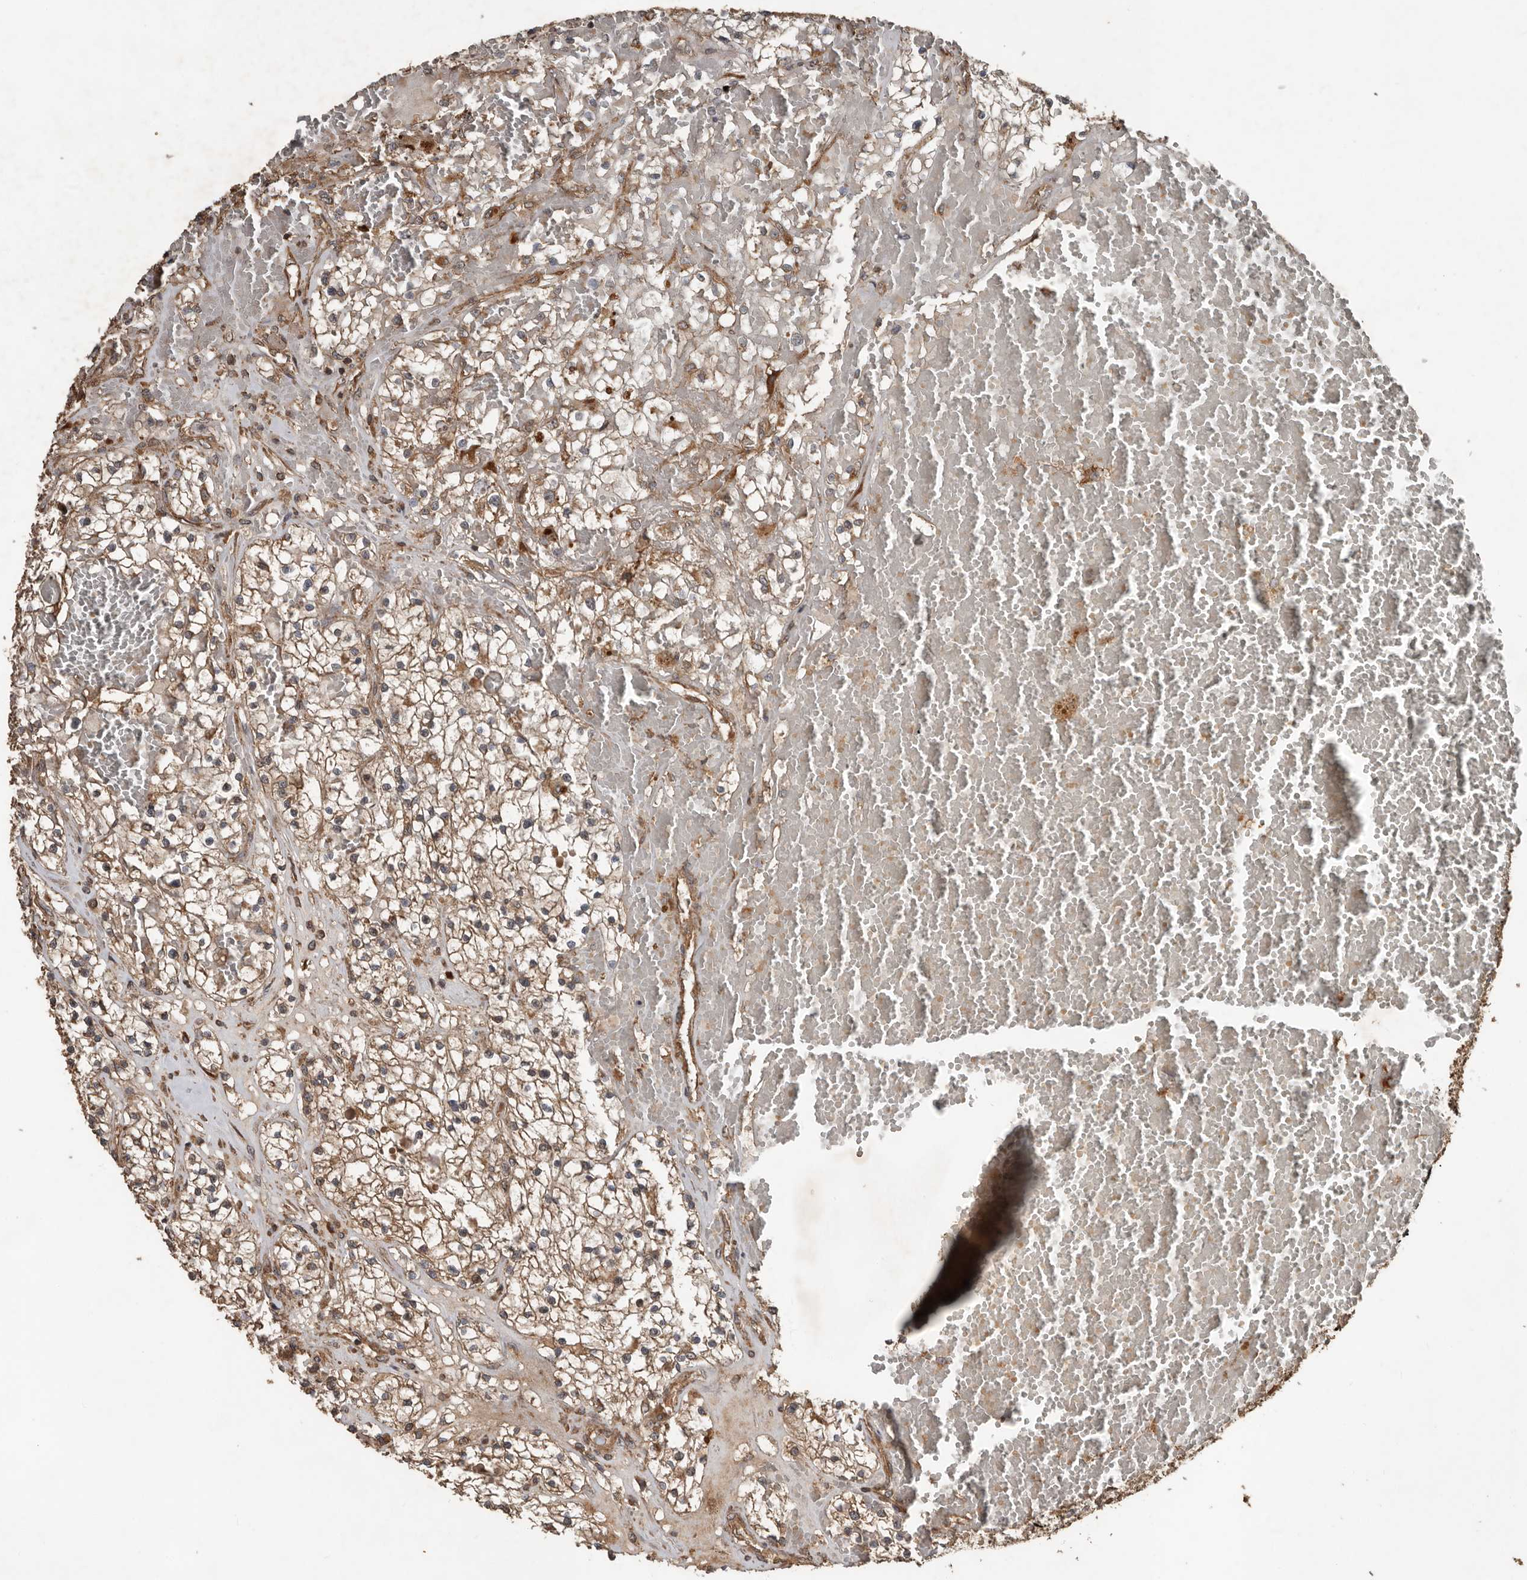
{"staining": {"intensity": "moderate", "quantity": ">75%", "location": "cytoplasmic/membranous"}, "tissue": "renal cancer", "cell_type": "Tumor cells", "image_type": "cancer", "snomed": [{"axis": "morphology", "description": "Normal tissue, NOS"}, {"axis": "morphology", "description": "Adenocarcinoma, NOS"}, {"axis": "topography", "description": "Kidney"}], "caption": "Human renal adenocarcinoma stained for a protein (brown) shows moderate cytoplasmic/membranous positive staining in approximately >75% of tumor cells.", "gene": "RNF207", "patient": {"sex": "male", "age": 68}}